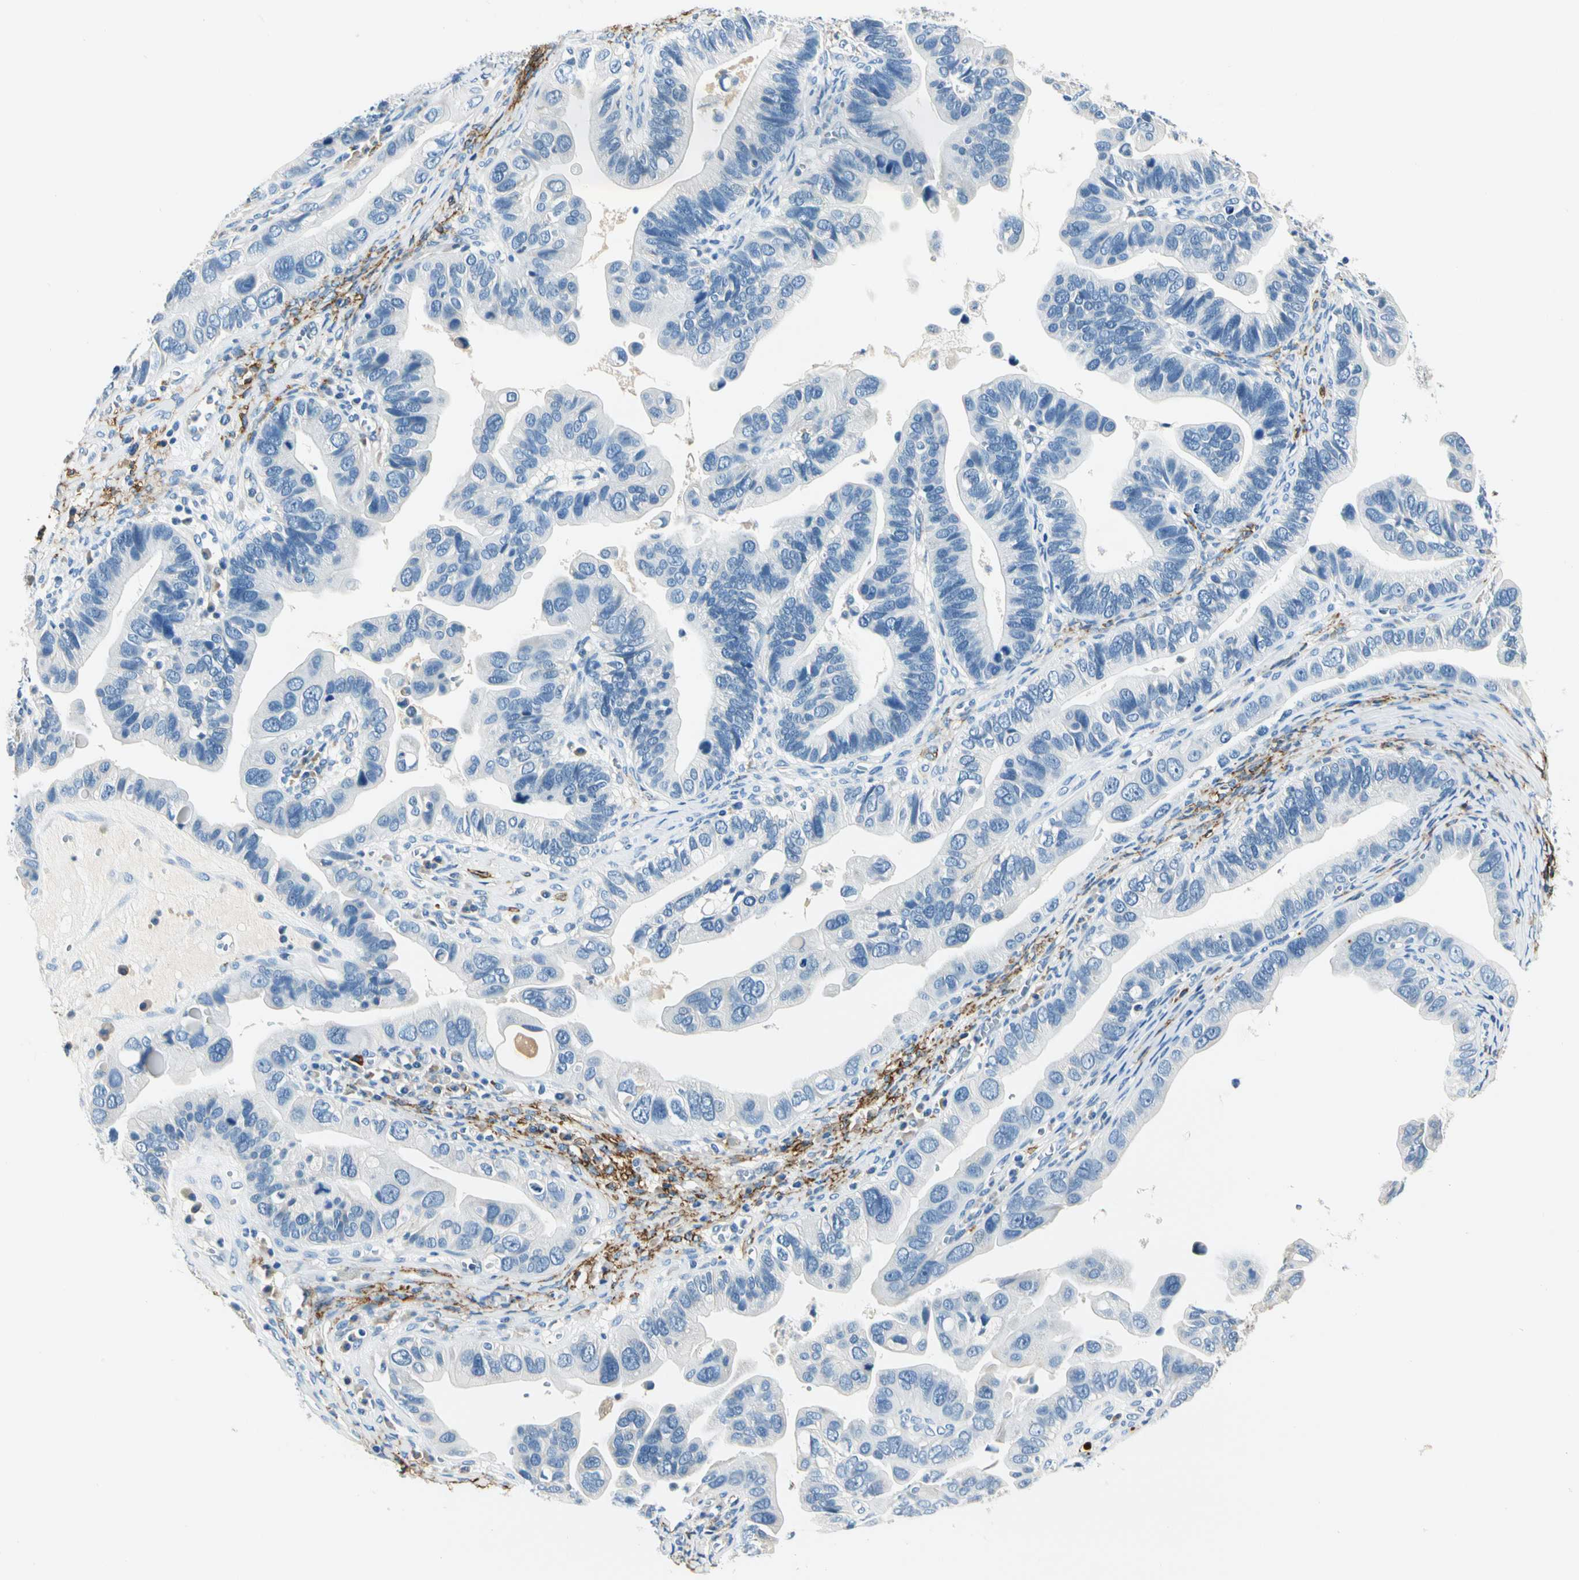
{"staining": {"intensity": "negative", "quantity": "none", "location": "none"}, "tissue": "ovarian cancer", "cell_type": "Tumor cells", "image_type": "cancer", "snomed": [{"axis": "morphology", "description": "Cystadenocarcinoma, serous, NOS"}, {"axis": "topography", "description": "Ovary"}], "caption": "Tumor cells are negative for protein expression in human ovarian cancer.", "gene": "TGFBR3", "patient": {"sex": "female", "age": 56}}